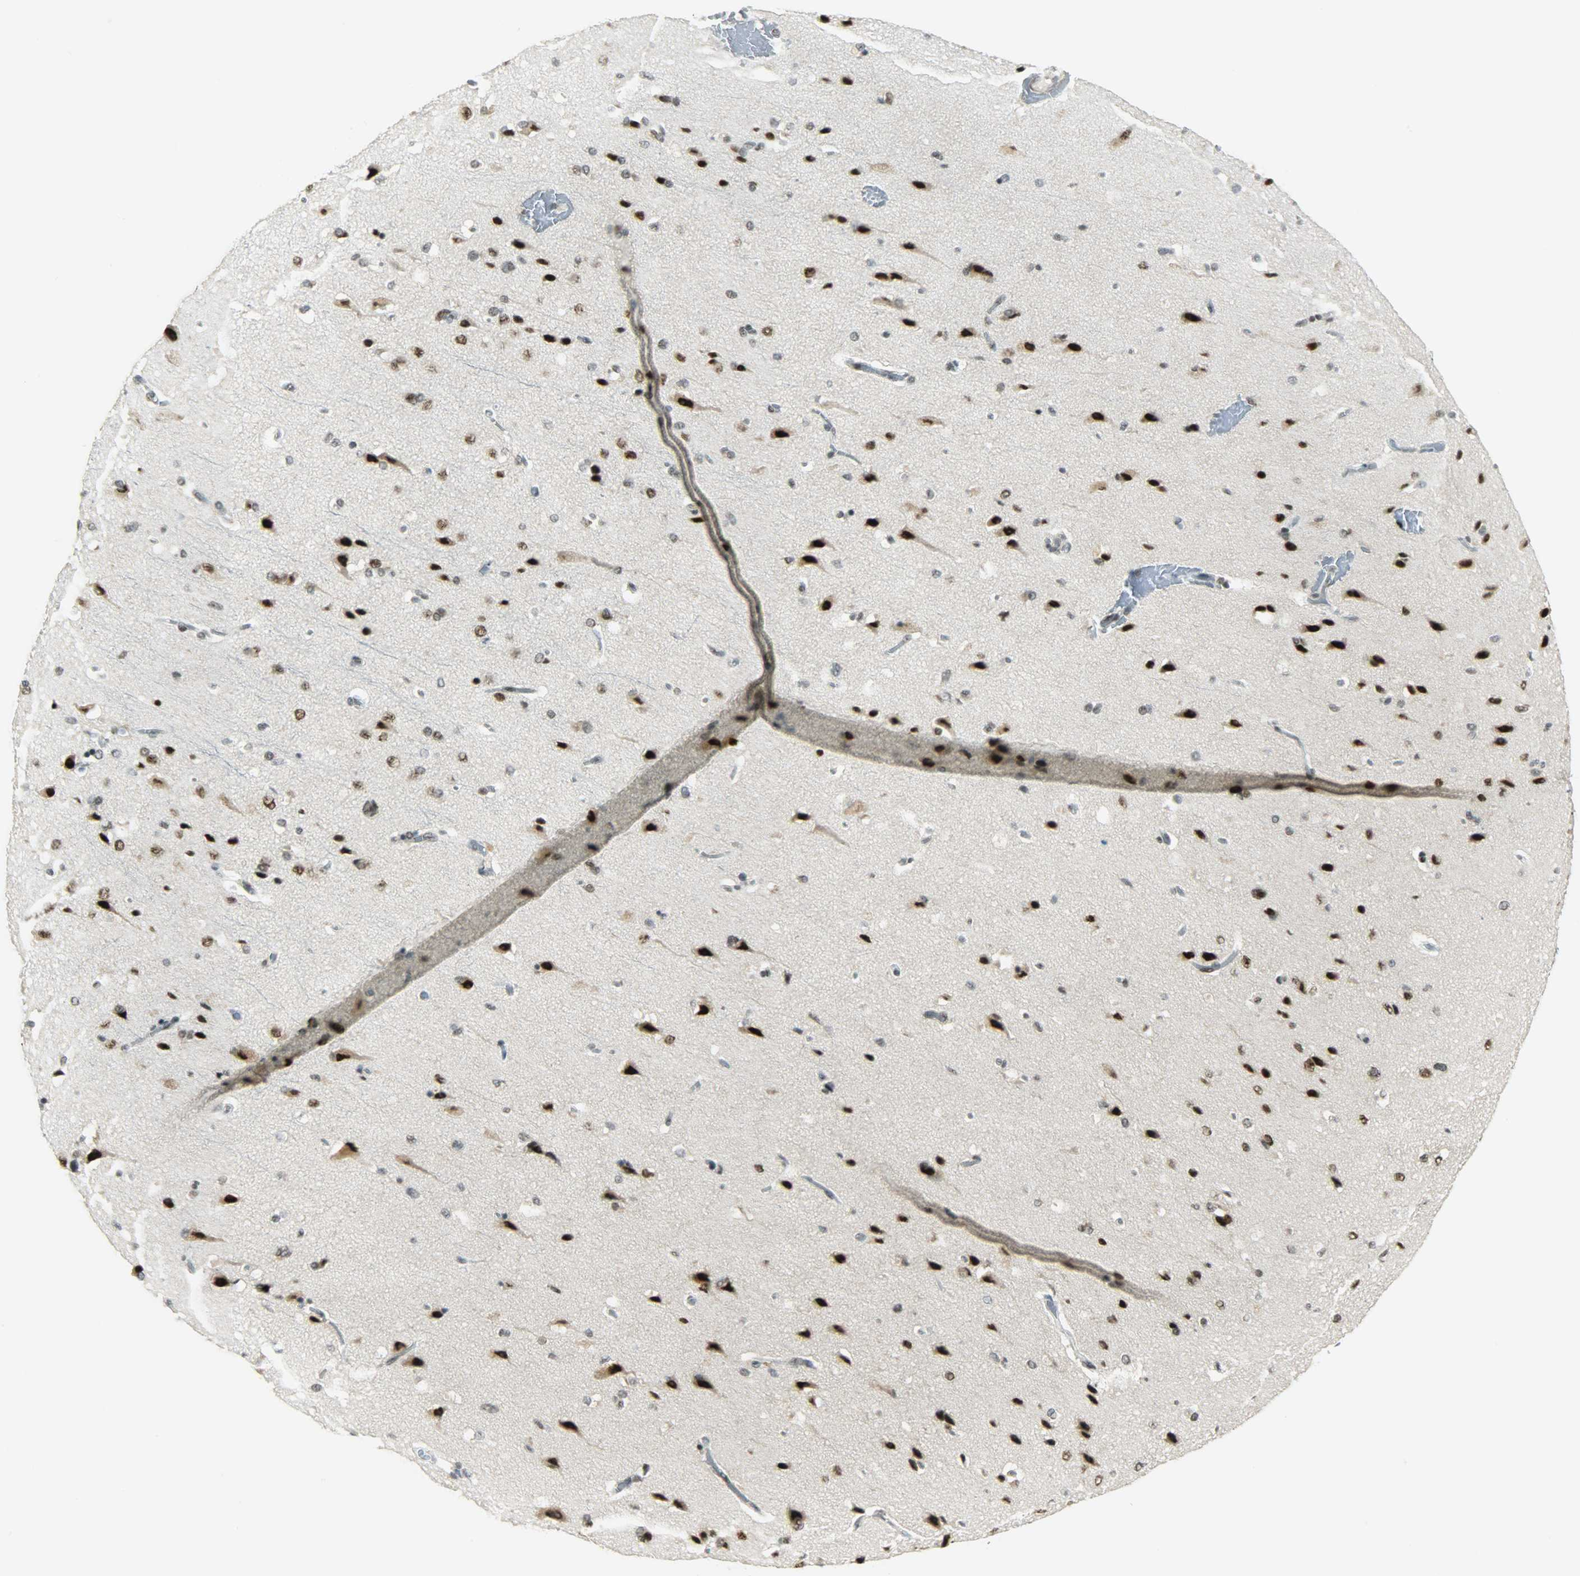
{"staining": {"intensity": "moderate", "quantity": "<25%", "location": "nuclear"}, "tissue": "cerebral cortex", "cell_type": "Endothelial cells", "image_type": "normal", "snomed": [{"axis": "morphology", "description": "Normal tissue, NOS"}, {"axis": "topography", "description": "Cerebral cortex"}], "caption": "Human cerebral cortex stained for a protein (brown) exhibits moderate nuclear positive staining in approximately <25% of endothelial cells.", "gene": "SUGP1", "patient": {"sex": "male", "age": 62}}